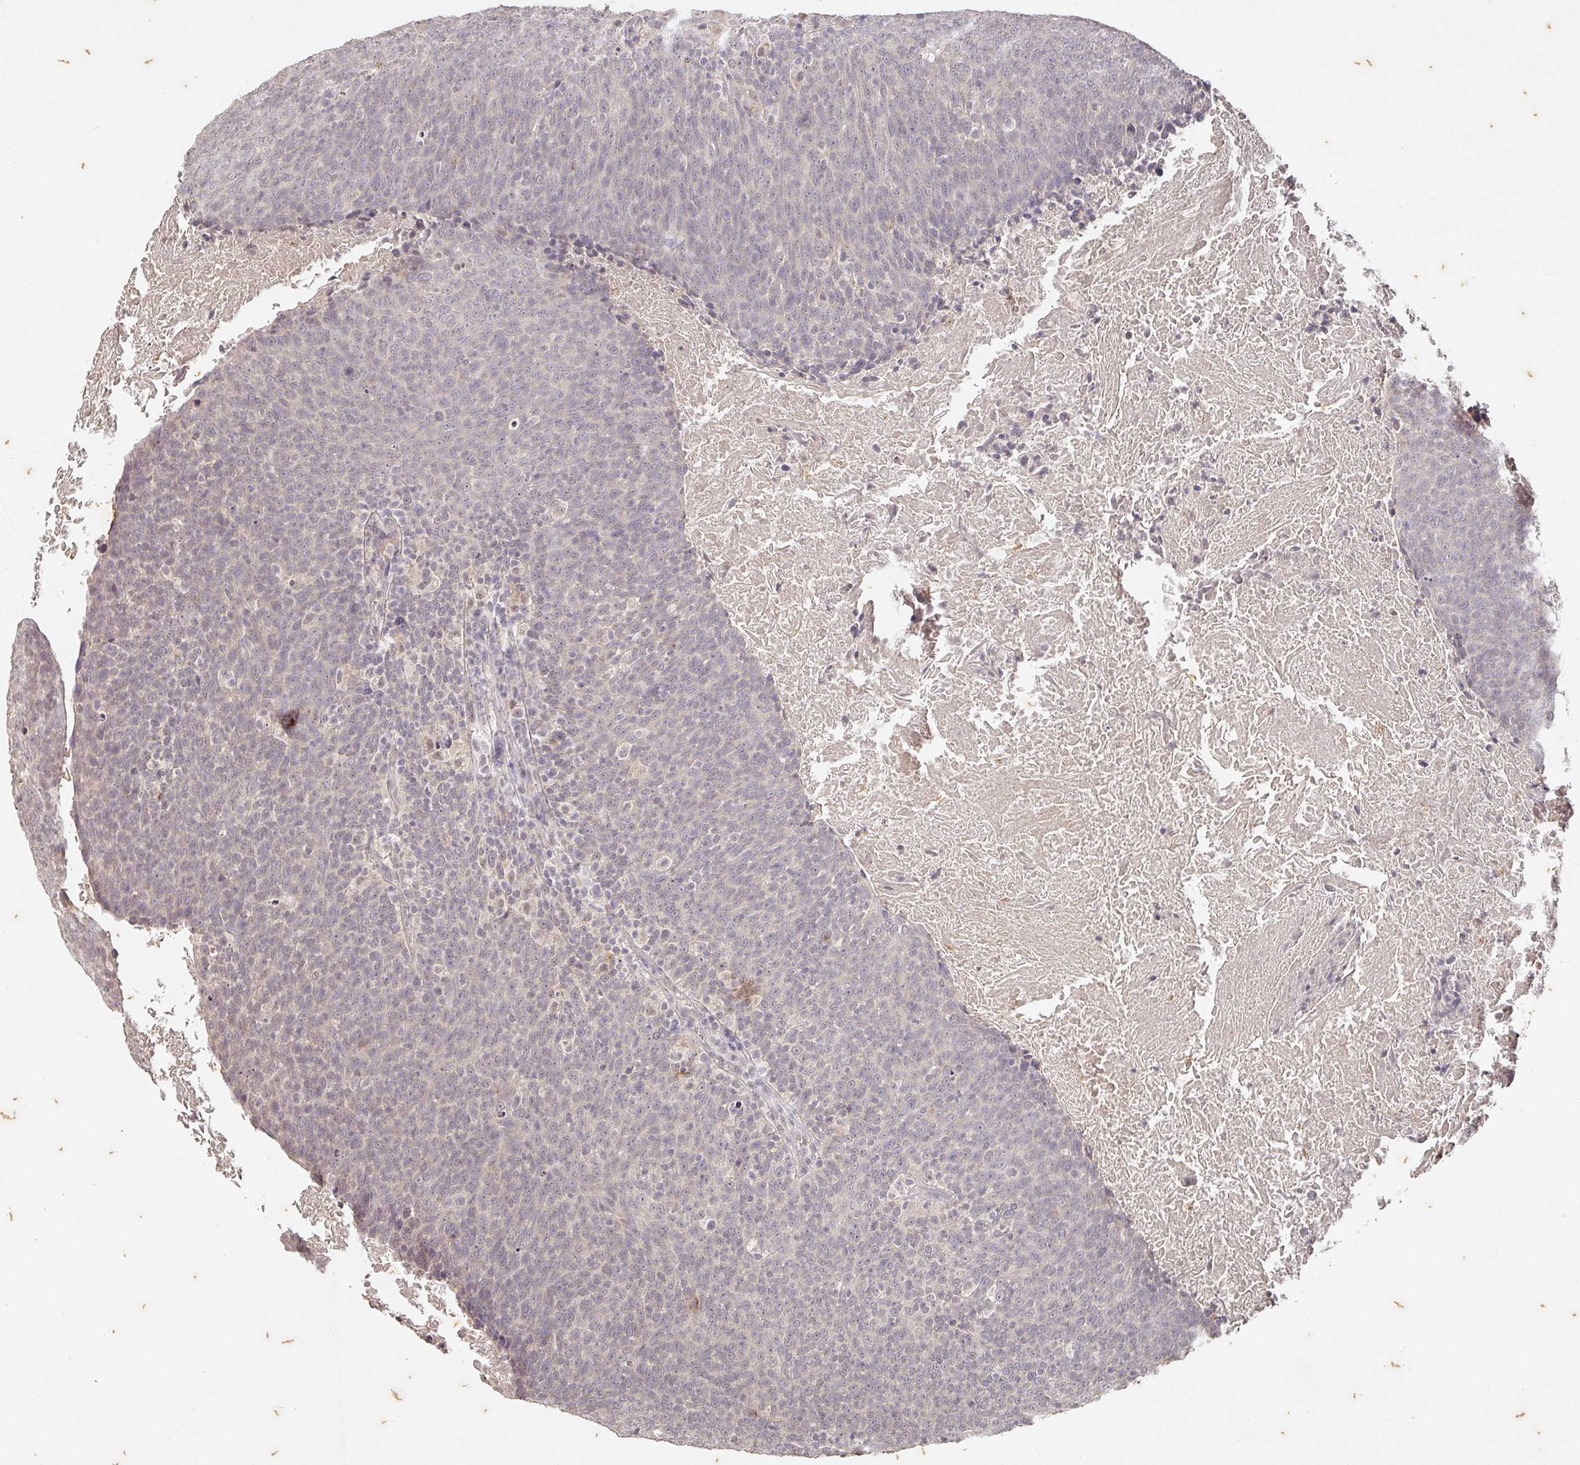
{"staining": {"intensity": "negative", "quantity": "none", "location": "none"}, "tissue": "head and neck cancer", "cell_type": "Tumor cells", "image_type": "cancer", "snomed": [{"axis": "morphology", "description": "Squamous cell carcinoma, NOS"}, {"axis": "morphology", "description": "Squamous cell carcinoma, metastatic, NOS"}, {"axis": "topography", "description": "Lymph node"}, {"axis": "topography", "description": "Head-Neck"}], "caption": "Tumor cells show no significant protein positivity in head and neck cancer (squamous cell carcinoma).", "gene": "CAPN5", "patient": {"sex": "male", "age": 62}}